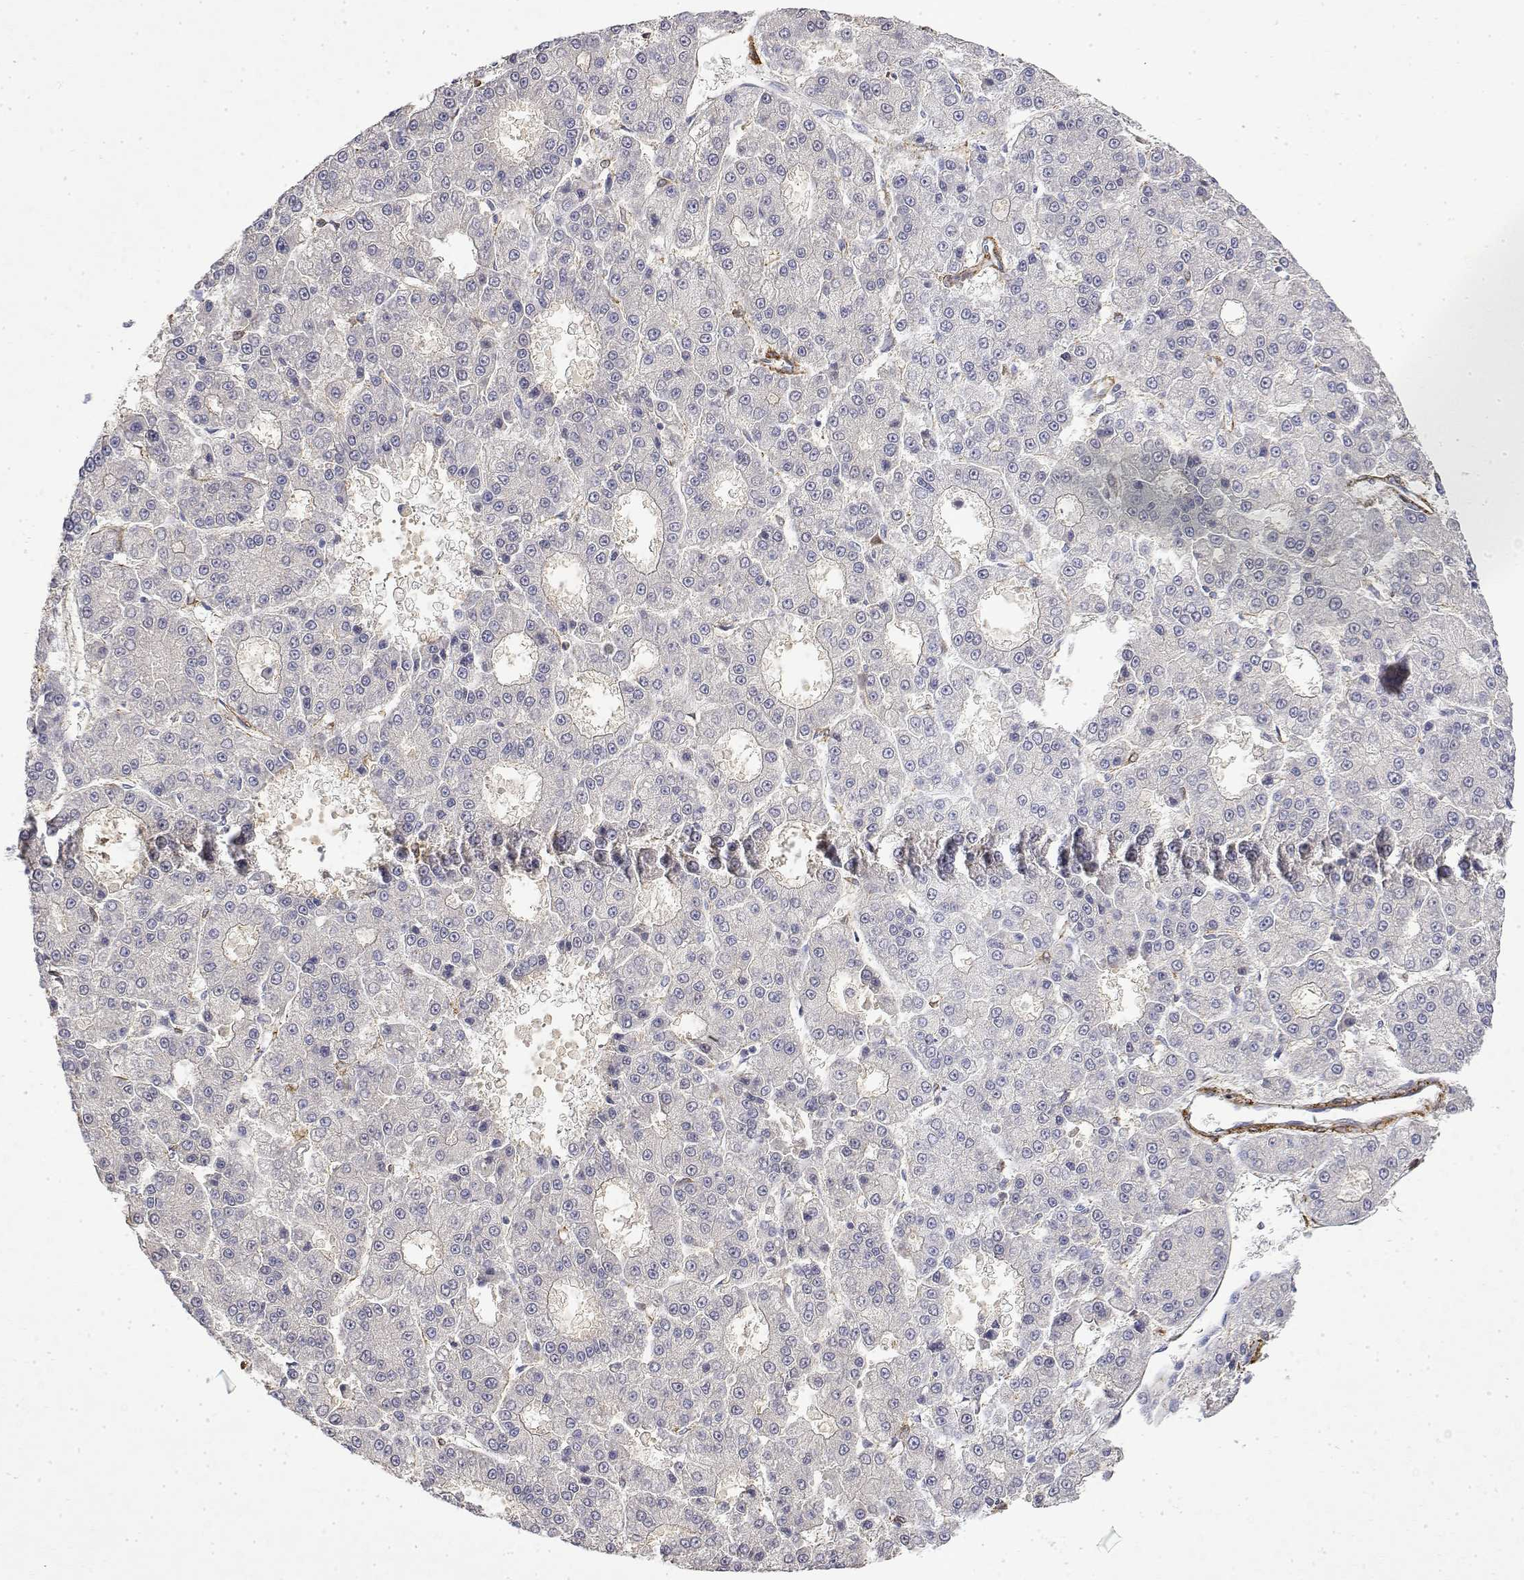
{"staining": {"intensity": "negative", "quantity": "none", "location": "none"}, "tissue": "liver cancer", "cell_type": "Tumor cells", "image_type": "cancer", "snomed": [{"axis": "morphology", "description": "Carcinoma, Hepatocellular, NOS"}, {"axis": "topography", "description": "Liver"}], "caption": "Tumor cells show no significant staining in liver hepatocellular carcinoma.", "gene": "SOWAHD", "patient": {"sex": "male", "age": 70}}